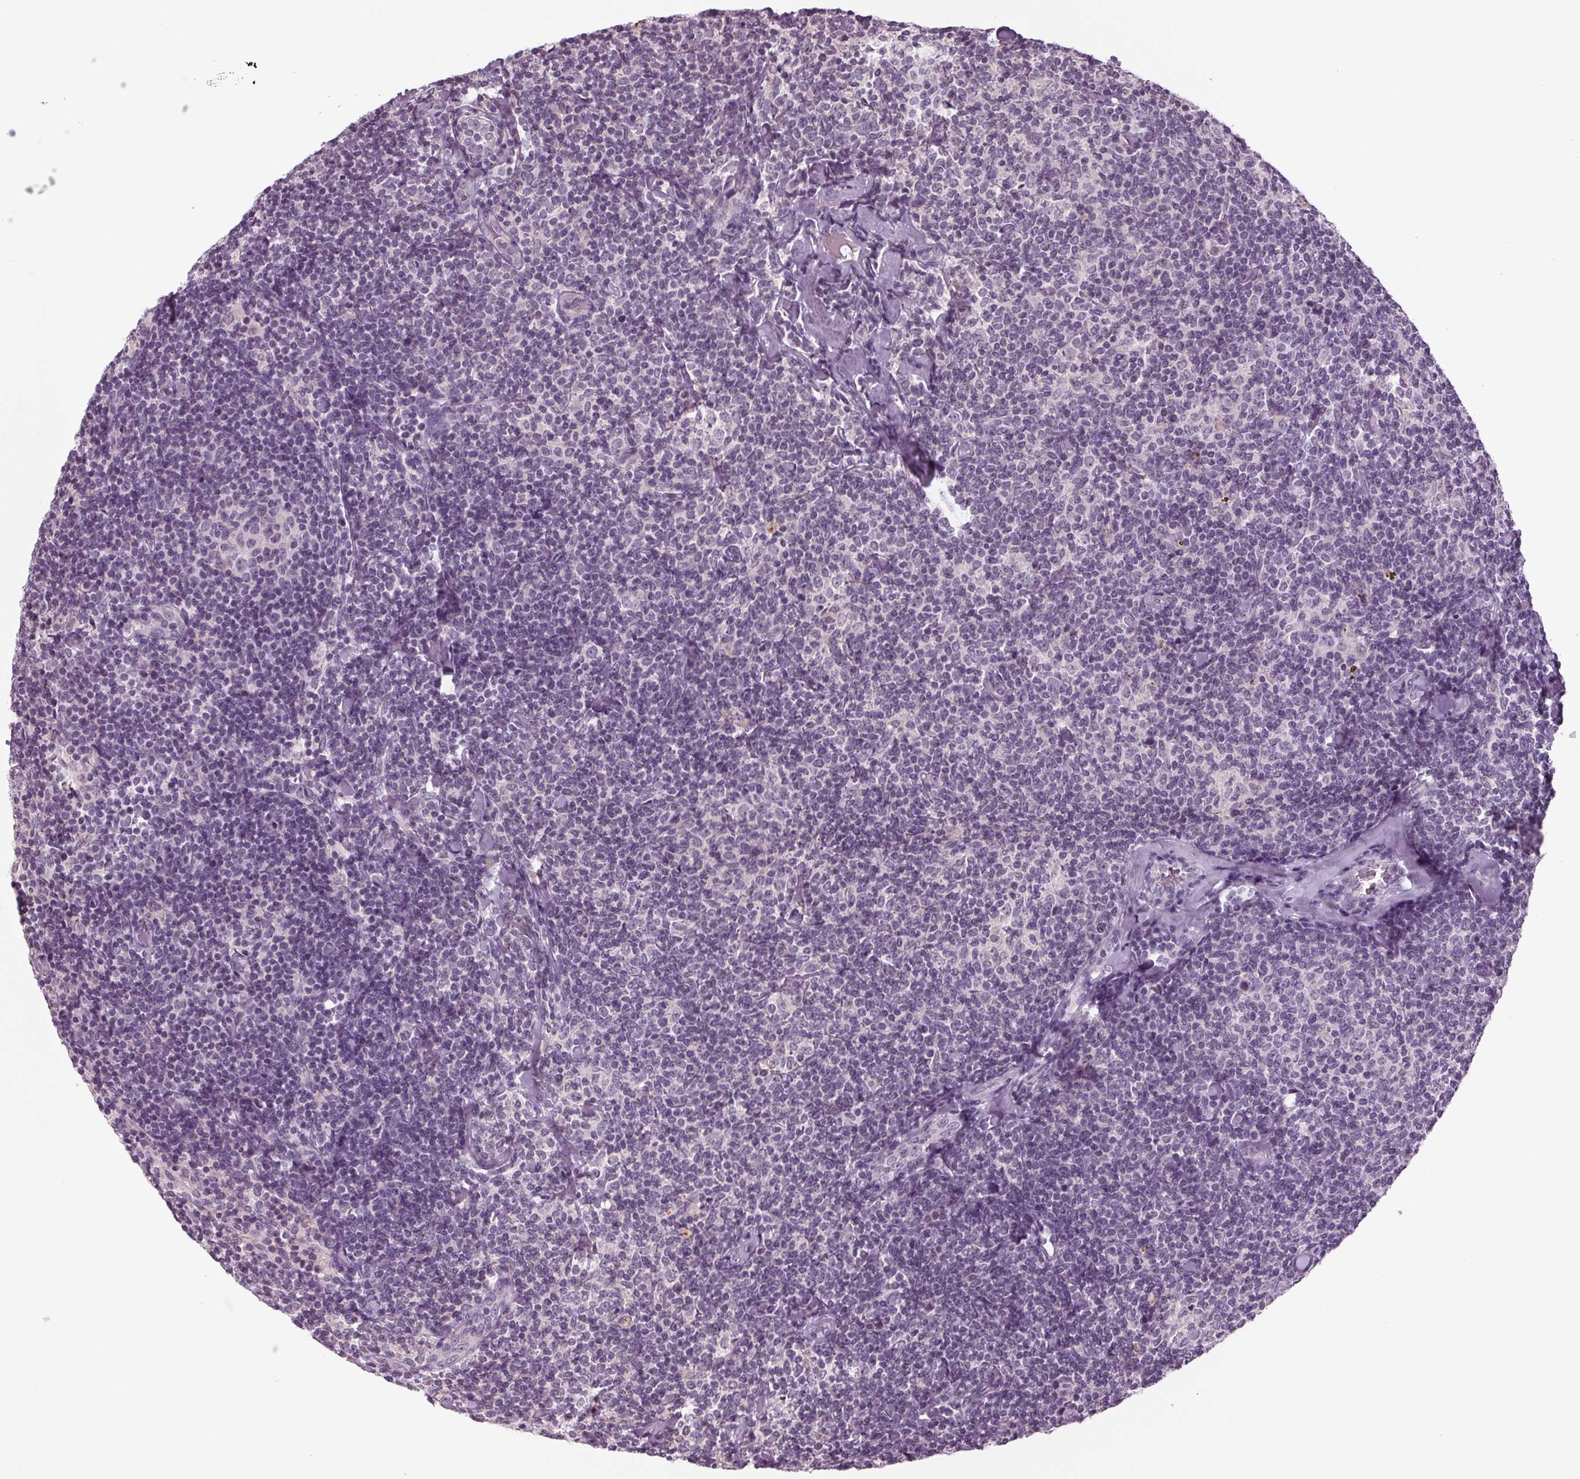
{"staining": {"intensity": "negative", "quantity": "none", "location": "none"}, "tissue": "lymphoma", "cell_type": "Tumor cells", "image_type": "cancer", "snomed": [{"axis": "morphology", "description": "Malignant lymphoma, non-Hodgkin's type, Low grade"}, {"axis": "topography", "description": "Lymph node"}], "caption": "An IHC histopathology image of lymphoma is shown. There is no staining in tumor cells of lymphoma.", "gene": "BHLHE22", "patient": {"sex": "female", "age": 56}}